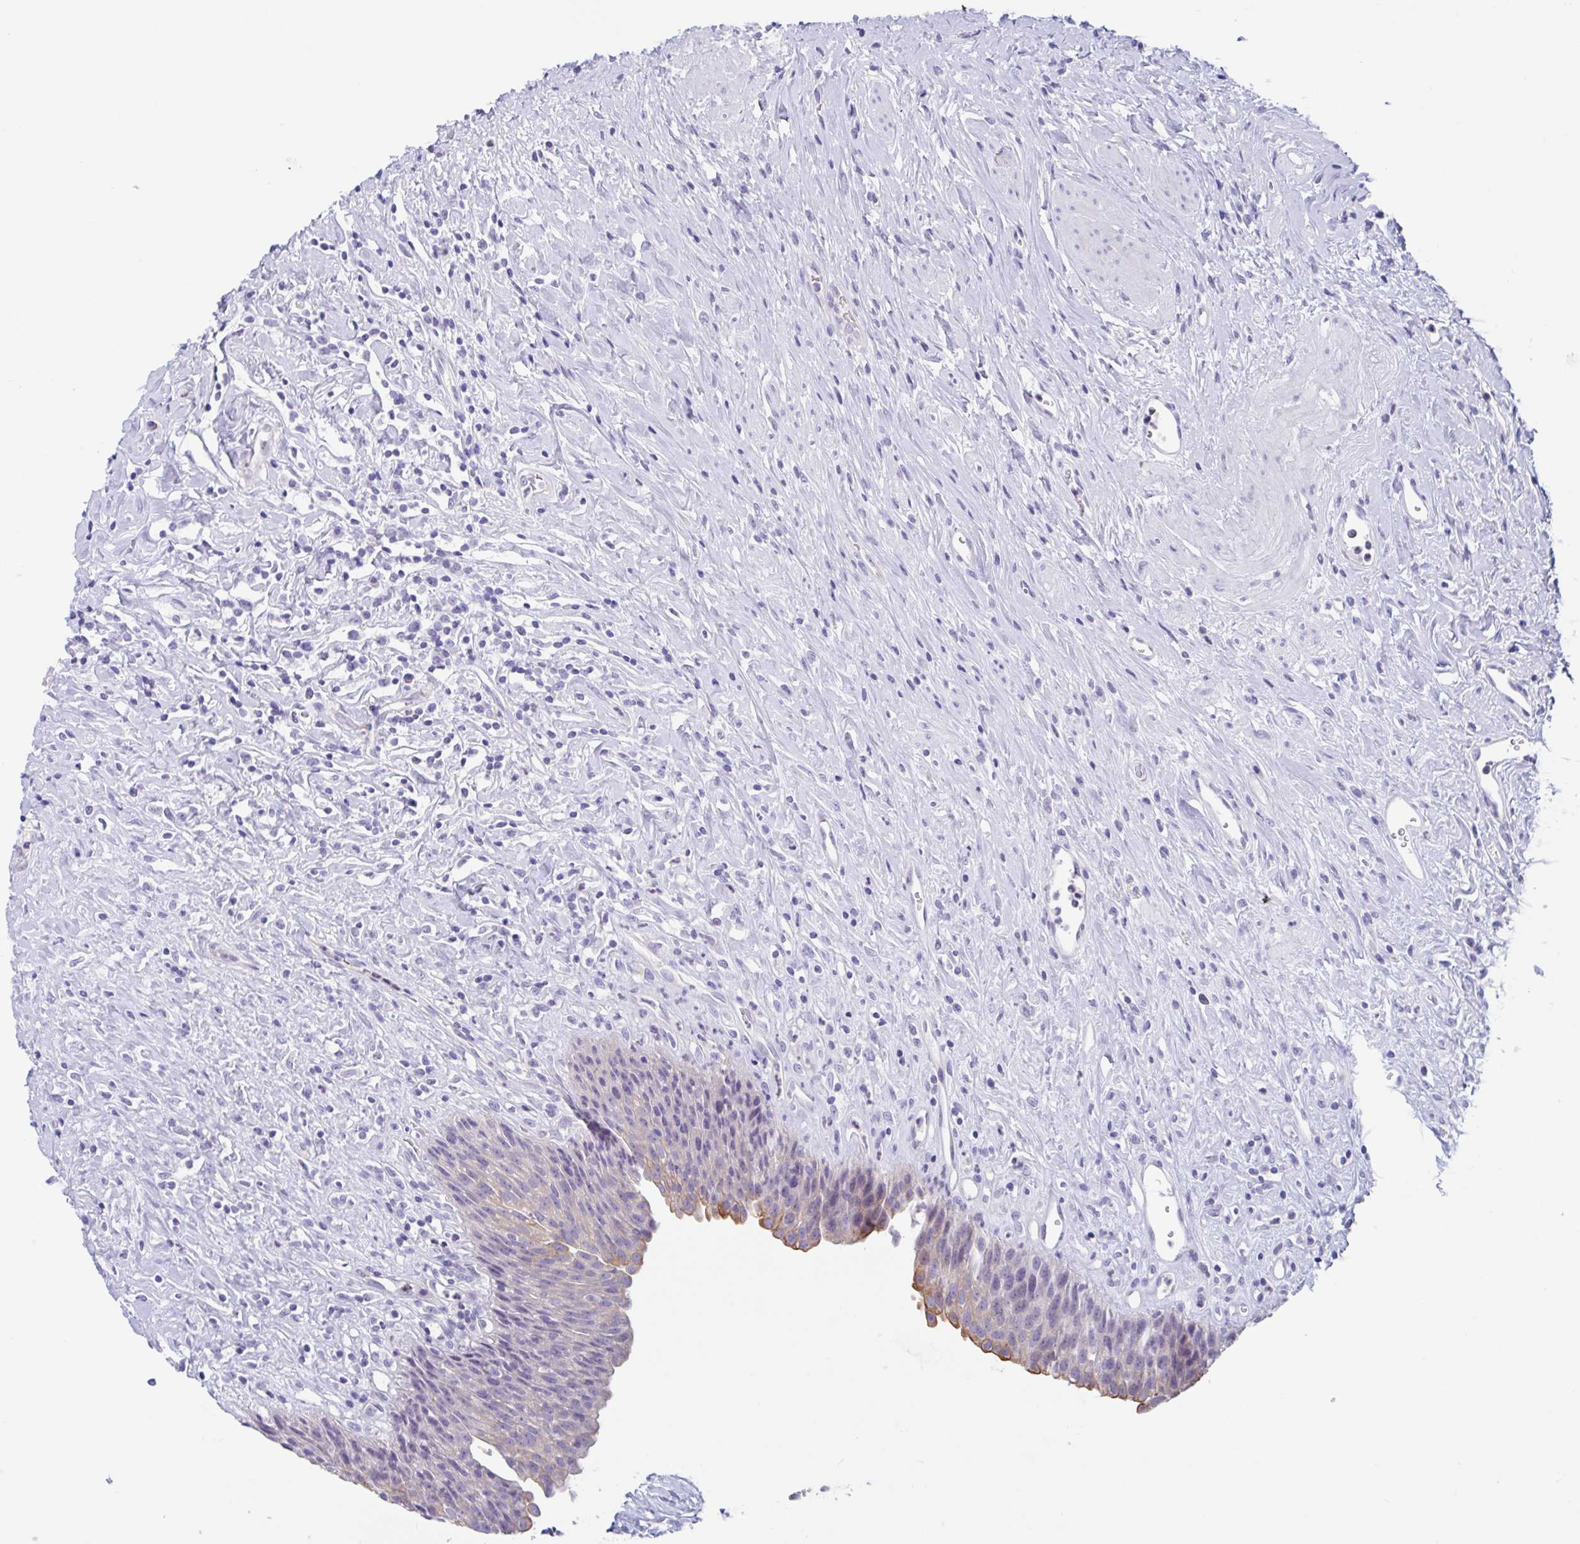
{"staining": {"intensity": "strong", "quantity": "25%-75%", "location": "cytoplasmic/membranous"}, "tissue": "urinary bladder", "cell_type": "Urothelial cells", "image_type": "normal", "snomed": [{"axis": "morphology", "description": "Normal tissue, NOS"}, {"axis": "topography", "description": "Urinary bladder"}], "caption": "Immunohistochemical staining of normal human urinary bladder reveals strong cytoplasmic/membranous protein staining in about 25%-75% of urothelial cells.", "gene": "OR6N2", "patient": {"sex": "female", "age": 56}}